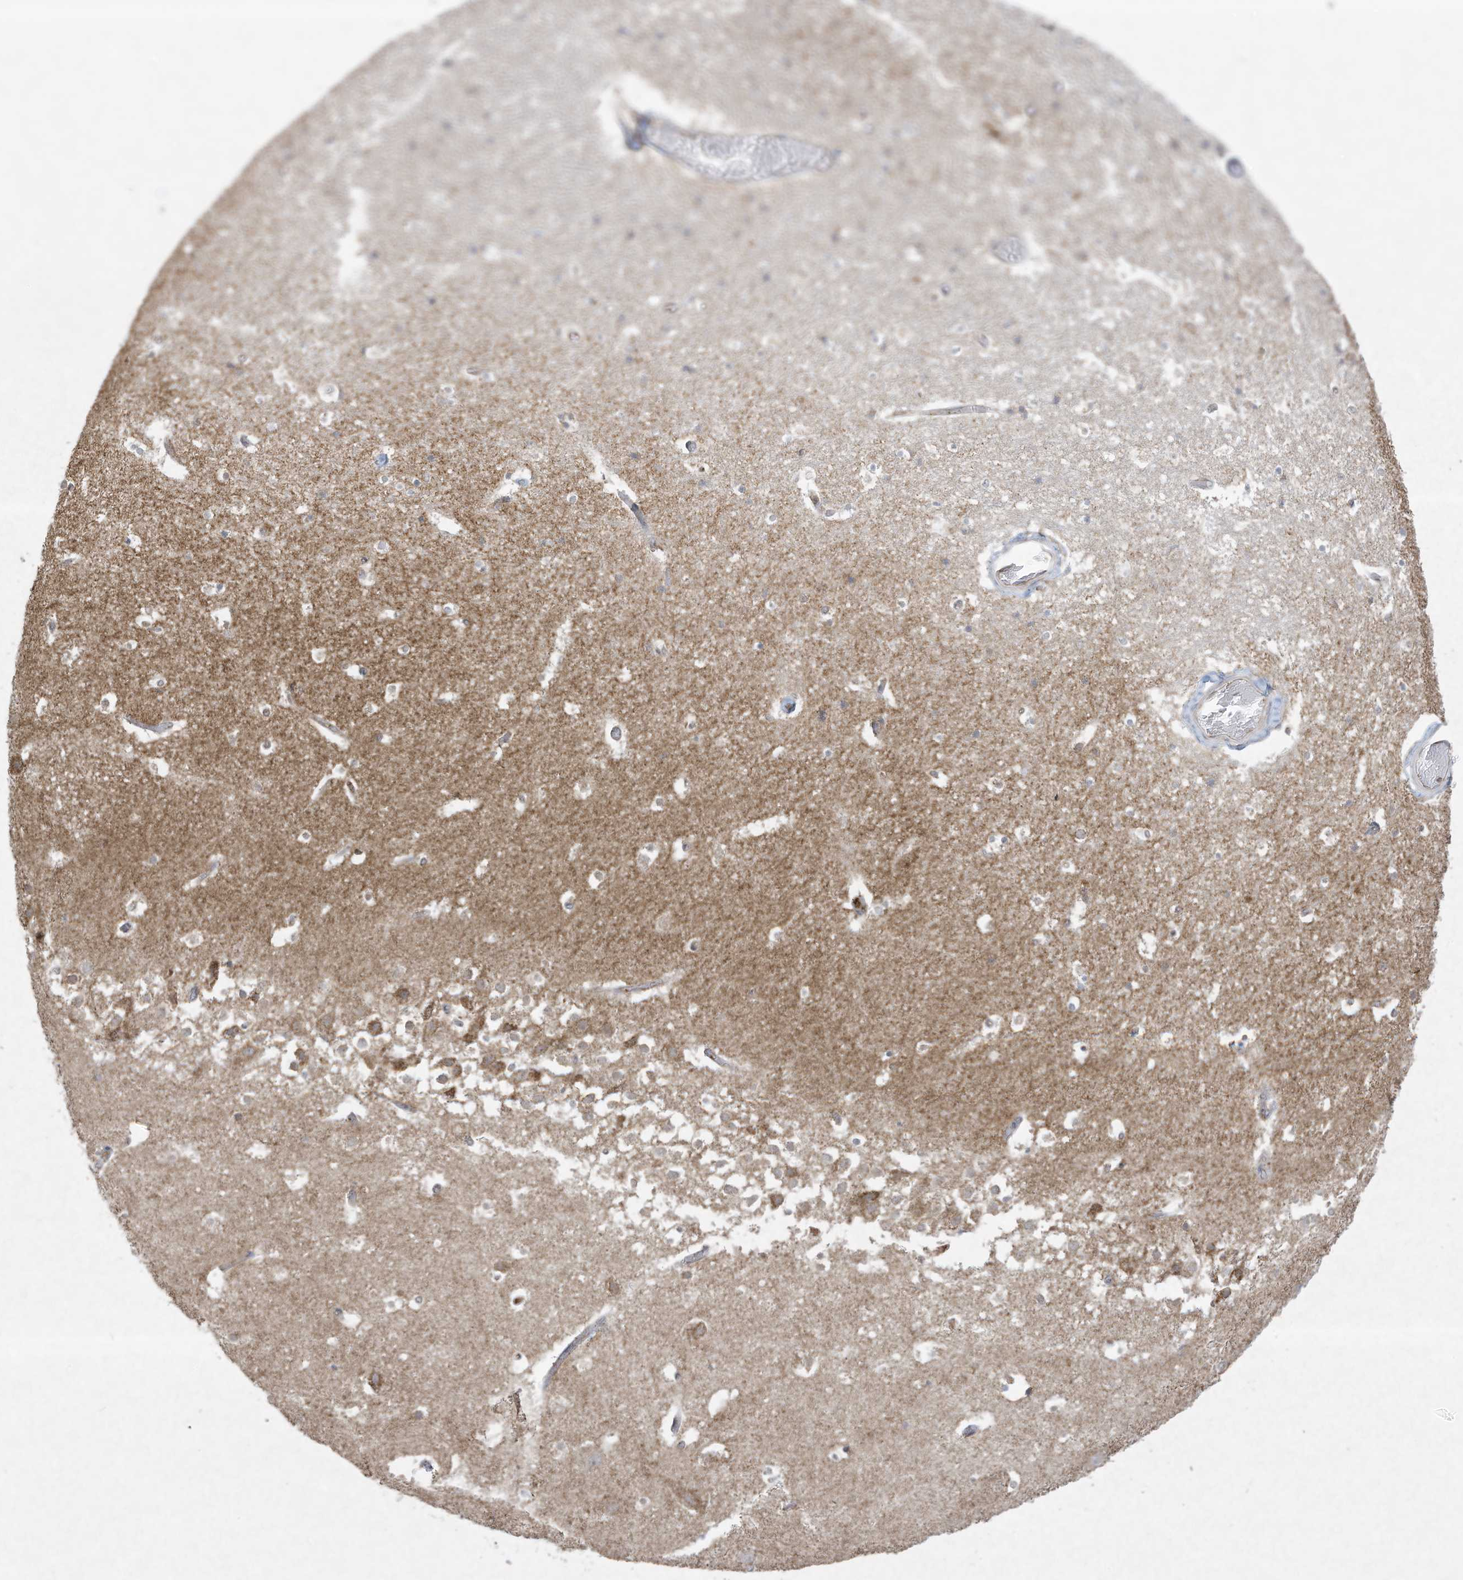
{"staining": {"intensity": "negative", "quantity": "none", "location": "none"}, "tissue": "hippocampus", "cell_type": "Glial cells", "image_type": "normal", "snomed": [{"axis": "morphology", "description": "Normal tissue, NOS"}, {"axis": "topography", "description": "Hippocampus"}], "caption": "Photomicrograph shows no significant protein staining in glial cells of normal hippocampus.", "gene": "CHRNA4", "patient": {"sex": "female", "age": 52}}